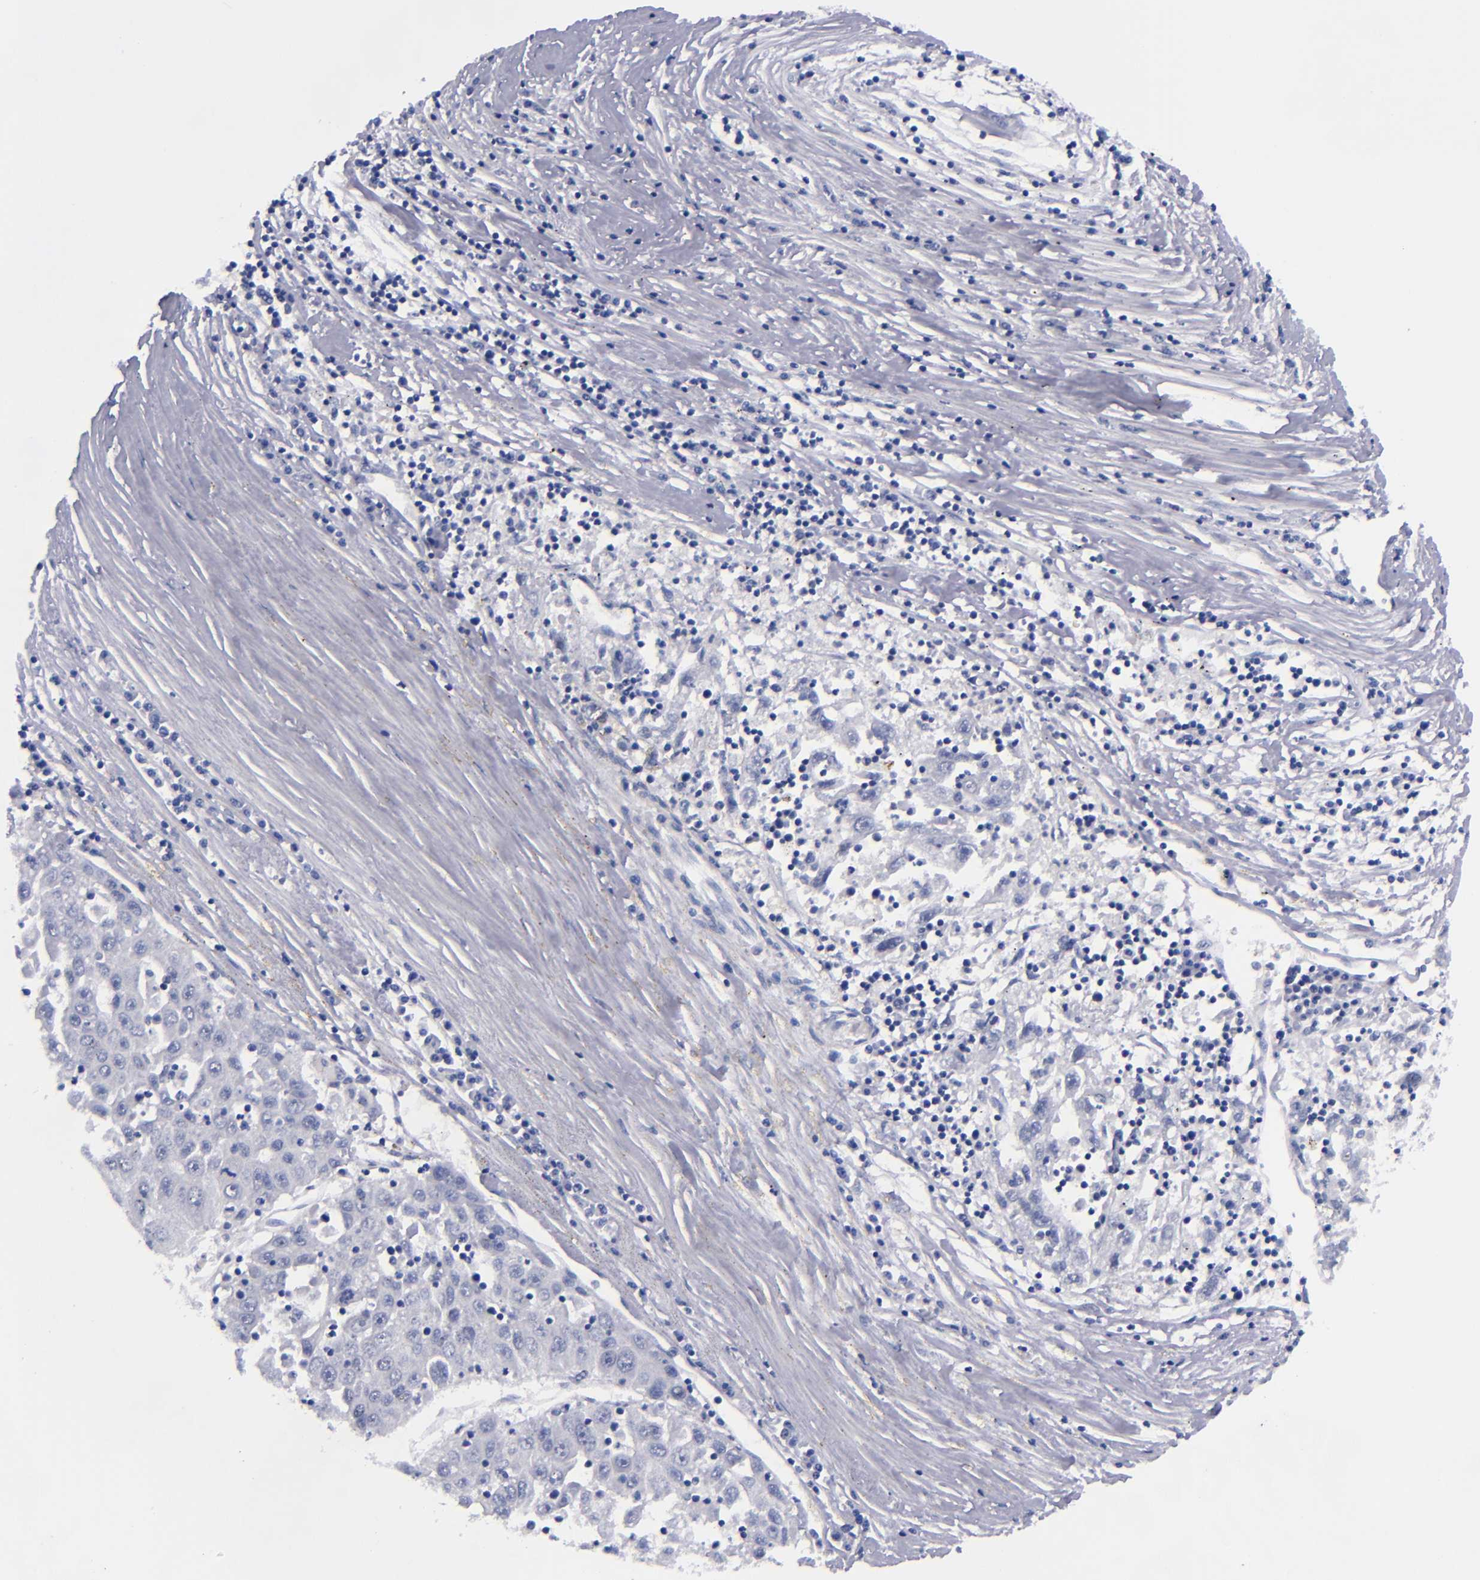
{"staining": {"intensity": "negative", "quantity": "none", "location": "none"}, "tissue": "liver cancer", "cell_type": "Tumor cells", "image_type": "cancer", "snomed": [{"axis": "morphology", "description": "Carcinoma, Hepatocellular, NOS"}, {"axis": "topography", "description": "Liver"}], "caption": "Liver hepatocellular carcinoma stained for a protein using IHC demonstrates no staining tumor cells.", "gene": "MCM7", "patient": {"sex": "male", "age": 49}}